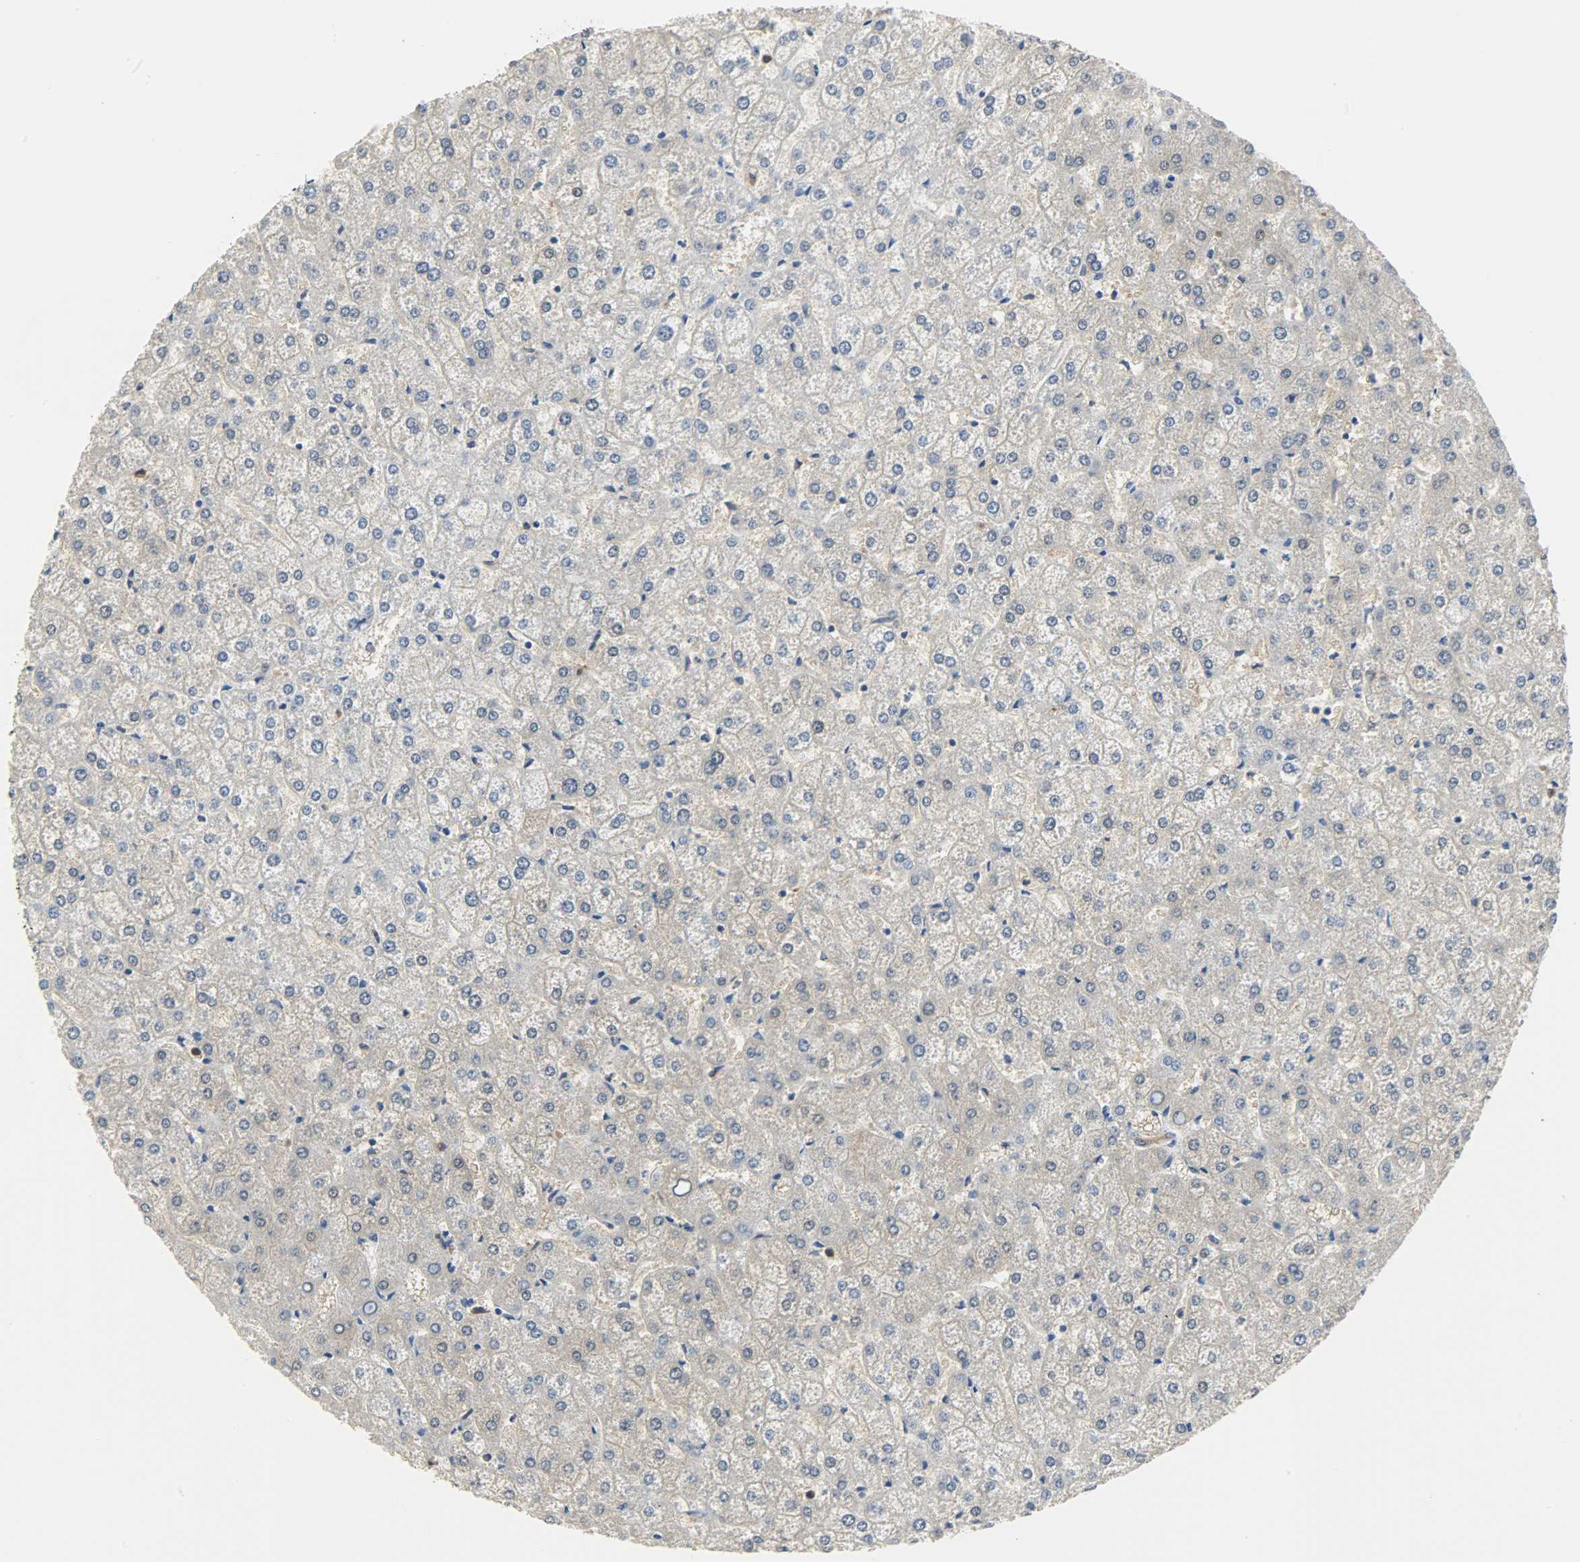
{"staining": {"intensity": "negative", "quantity": "none", "location": "none"}, "tissue": "liver", "cell_type": "Cholangiocytes", "image_type": "normal", "snomed": [{"axis": "morphology", "description": "Normal tissue, NOS"}, {"axis": "topography", "description": "Liver"}], "caption": "Cholangiocytes are negative for protein expression in benign human liver. (Stains: DAB (3,3'-diaminobenzidine) IHC with hematoxylin counter stain, Microscopy: brightfield microscopy at high magnification).", "gene": "EIF4EBP1", "patient": {"sex": "female", "age": 32}}